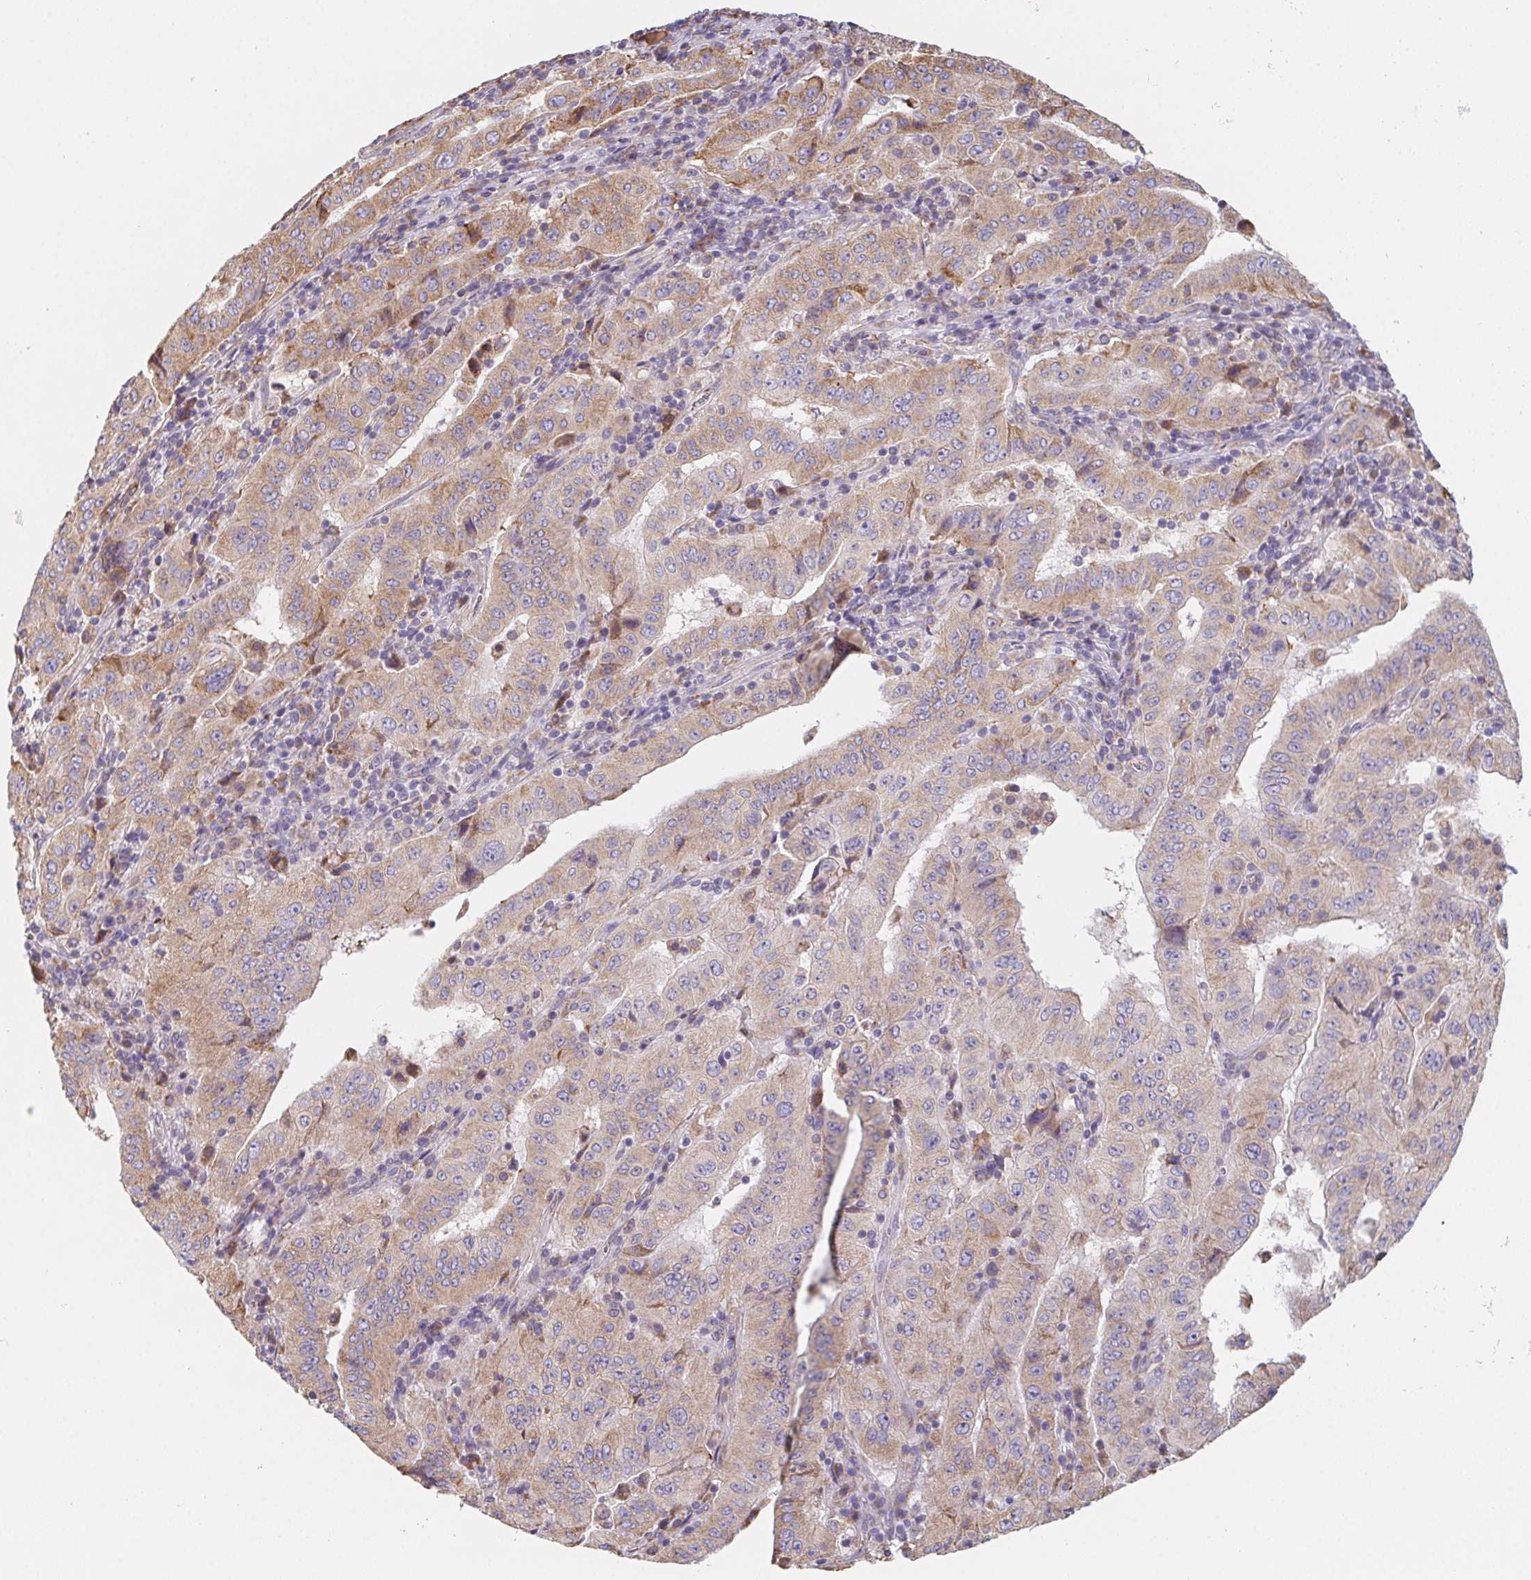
{"staining": {"intensity": "moderate", "quantity": ">75%", "location": "cytoplasmic/membranous"}, "tissue": "pancreatic cancer", "cell_type": "Tumor cells", "image_type": "cancer", "snomed": [{"axis": "morphology", "description": "Adenocarcinoma, NOS"}, {"axis": "topography", "description": "Pancreas"}], "caption": "Brown immunohistochemical staining in pancreatic cancer displays moderate cytoplasmic/membranous expression in approximately >75% of tumor cells.", "gene": "ADAM8", "patient": {"sex": "male", "age": 63}}